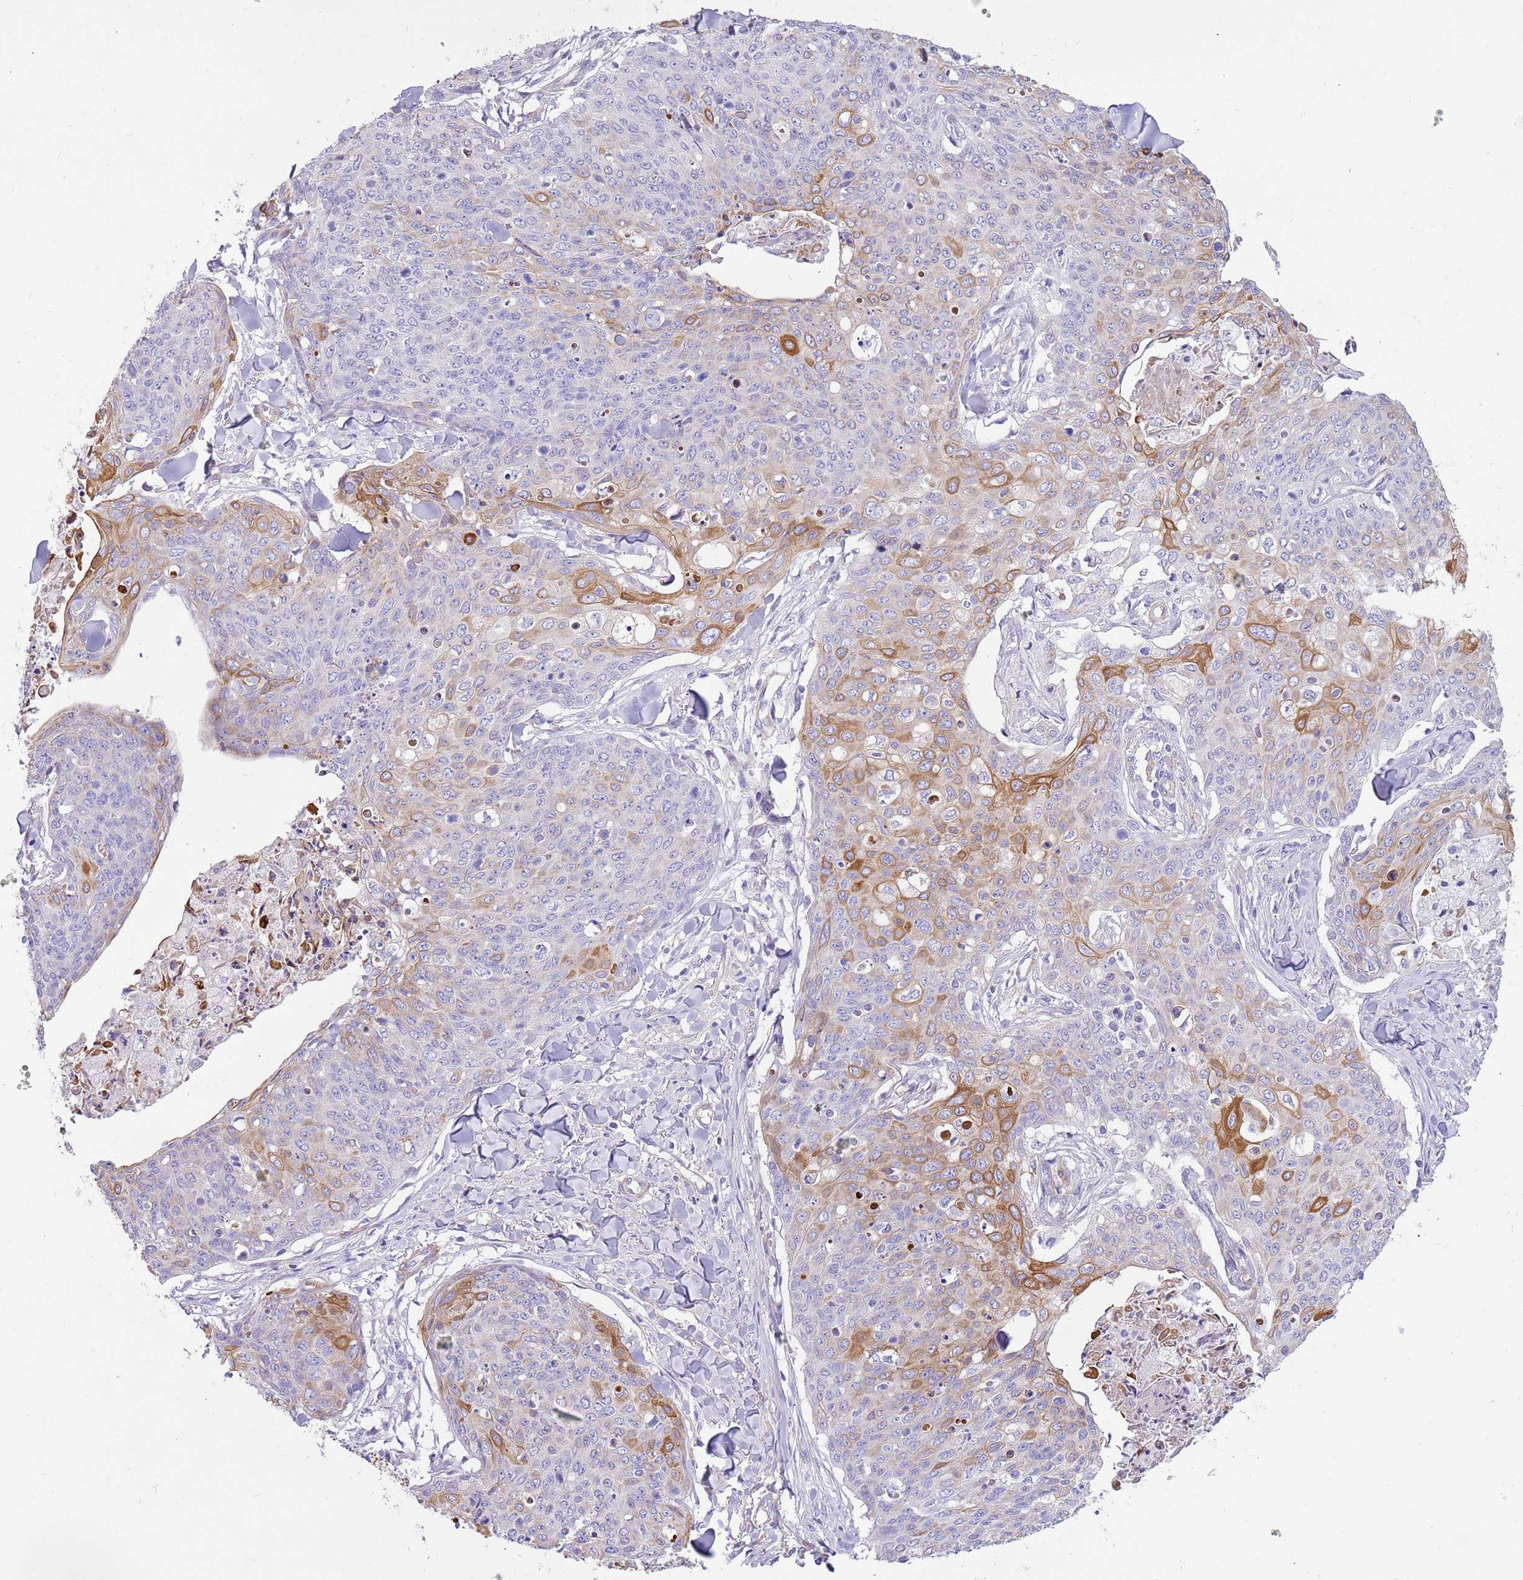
{"staining": {"intensity": "moderate", "quantity": "<25%", "location": "cytoplasmic/membranous"}, "tissue": "skin cancer", "cell_type": "Tumor cells", "image_type": "cancer", "snomed": [{"axis": "morphology", "description": "Squamous cell carcinoma, NOS"}, {"axis": "topography", "description": "Skin"}, {"axis": "topography", "description": "Vulva"}], "caption": "This is an image of immunohistochemistry staining of skin cancer, which shows moderate expression in the cytoplasmic/membranous of tumor cells.", "gene": "SERINC3", "patient": {"sex": "female", "age": 85}}